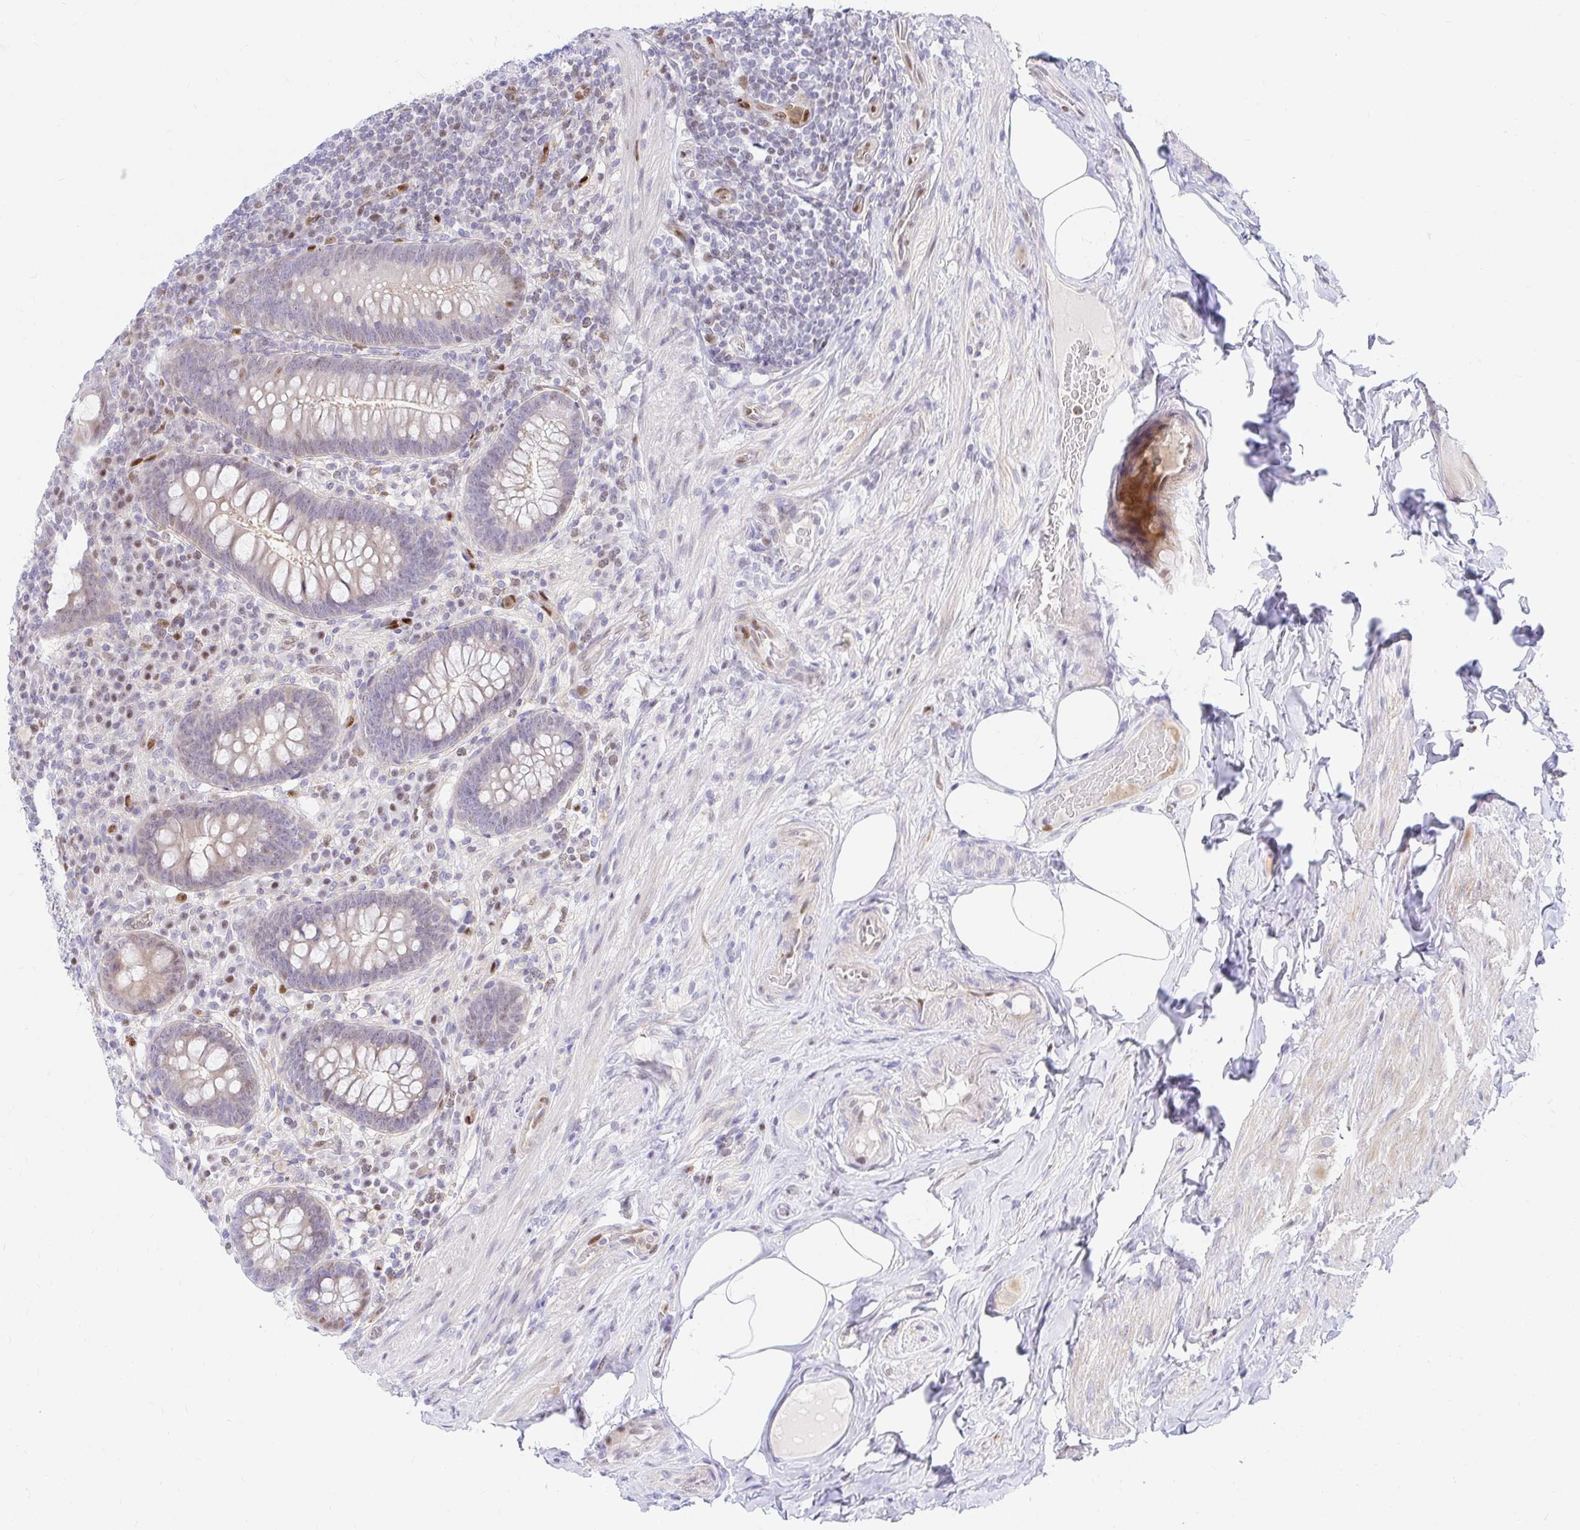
{"staining": {"intensity": "negative", "quantity": "none", "location": "none"}, "tissue": "appendix", "cell_type": "Glandular cells", "image_type": "normal", "snomed": [{"axis": "morphology", "description": "Normal tissue, NOS"}, {"axis": "topography", "description": "Appendix"}], "caption": "Immunohistochemistry histopathology image of normal appendix stained for a protein (brown), which displays no staining in glandular cells. The staining was performed using DAB to visualize the protein expression in brown, while the nuclei were stained in blue with hematoxylin (Magnification: 20x).", "gene": "HINFP", "patient": {"sex": "male", "age": 71}}